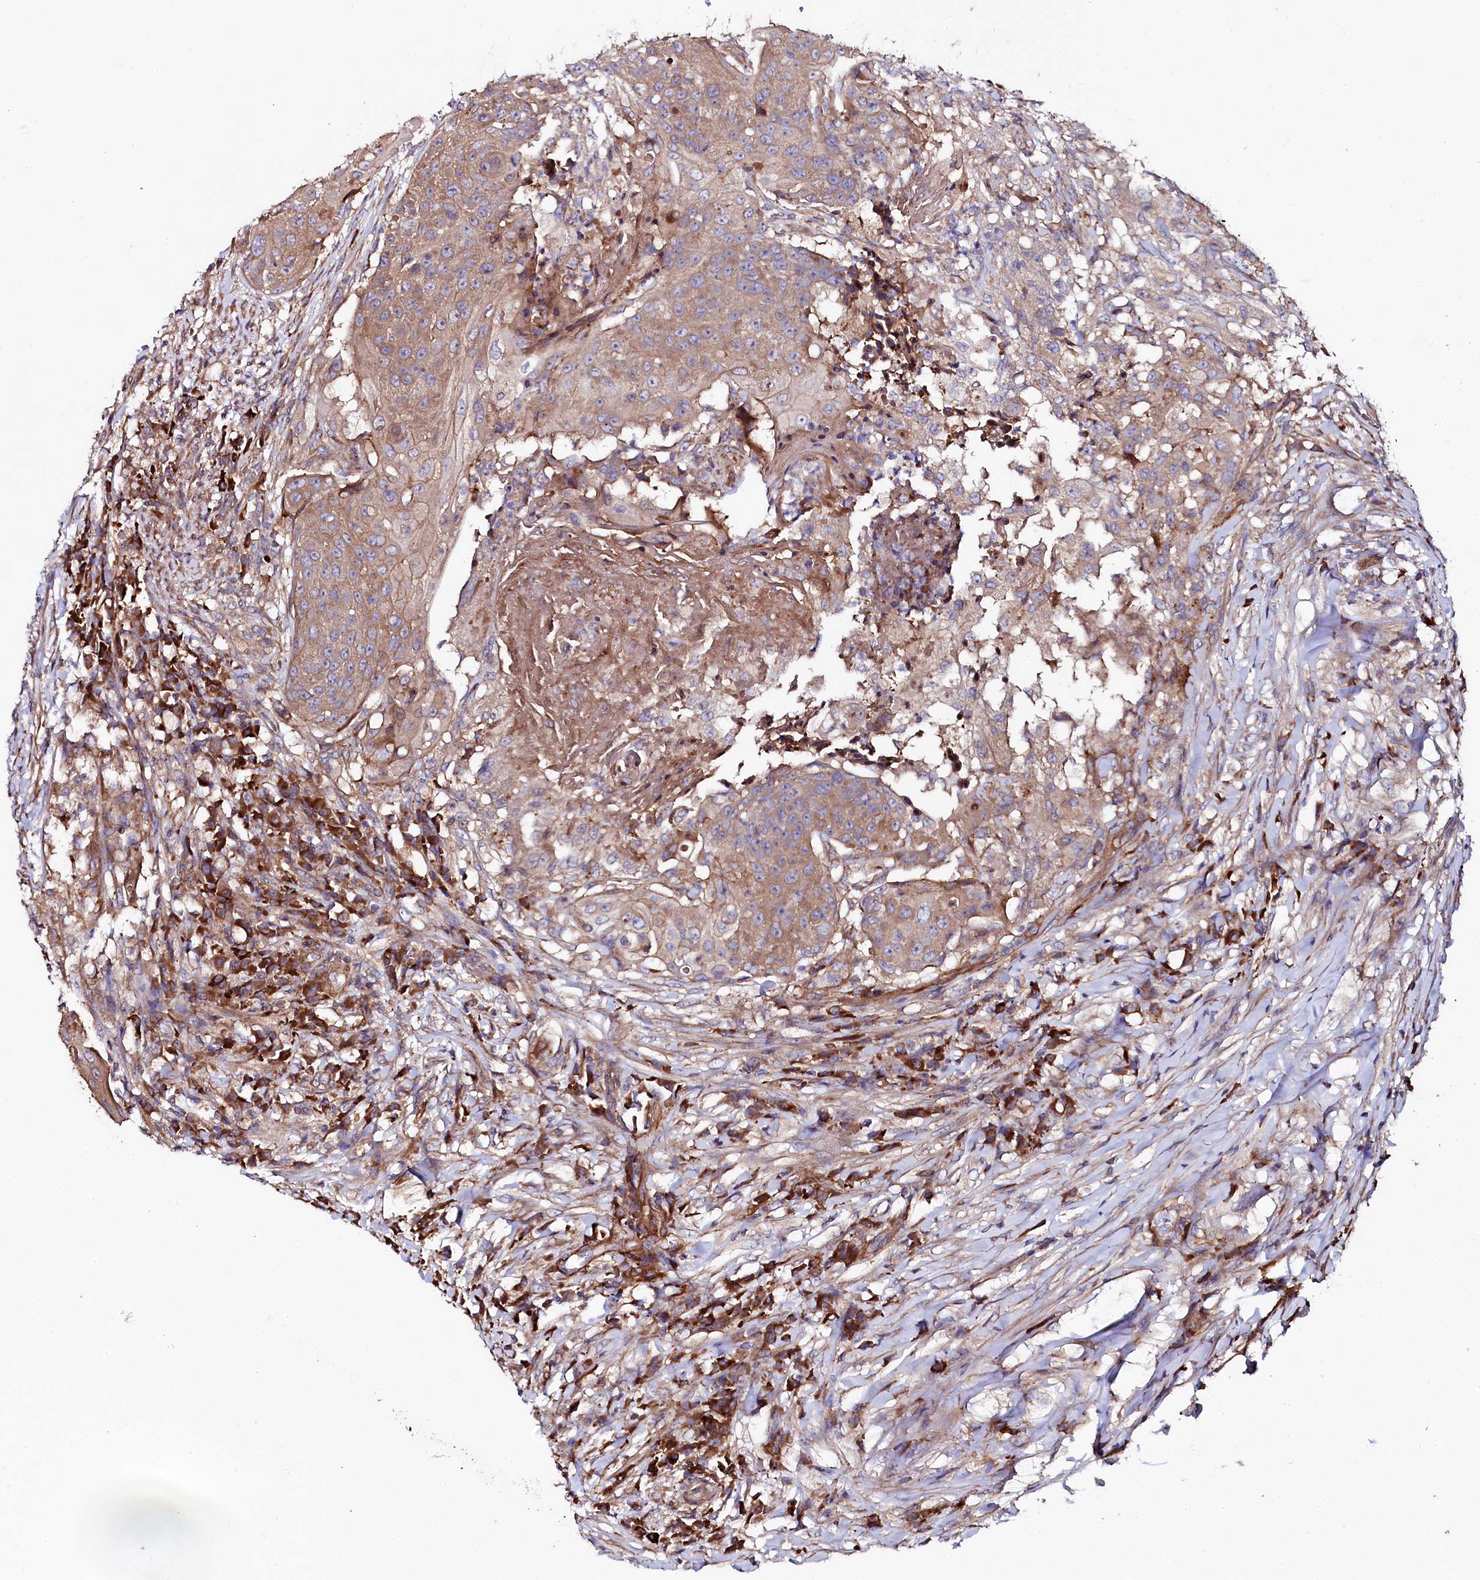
{"staining": {"intensity": "moderate", "quantity": ">75%", "location": "cytoplasmic/membranous"}, "tissue": "urothelial cancer", "cell_type": "Tumor cells", "image_type": "cancer", "snomed": [{"axis": "morphology", "description": "Urothelial carcinoma, High grade"}, {"axis": "topography", "description": "Urinary bladder"}], "caption": "Immunohistochemical staining of high-grade urothelial carcinoma exhibits moderate cytoplasmic/membranous protein expression in approximately >75% of tumor cells.", "gene": "USPL1", "patient": {"sex": "female", "age": 63}}